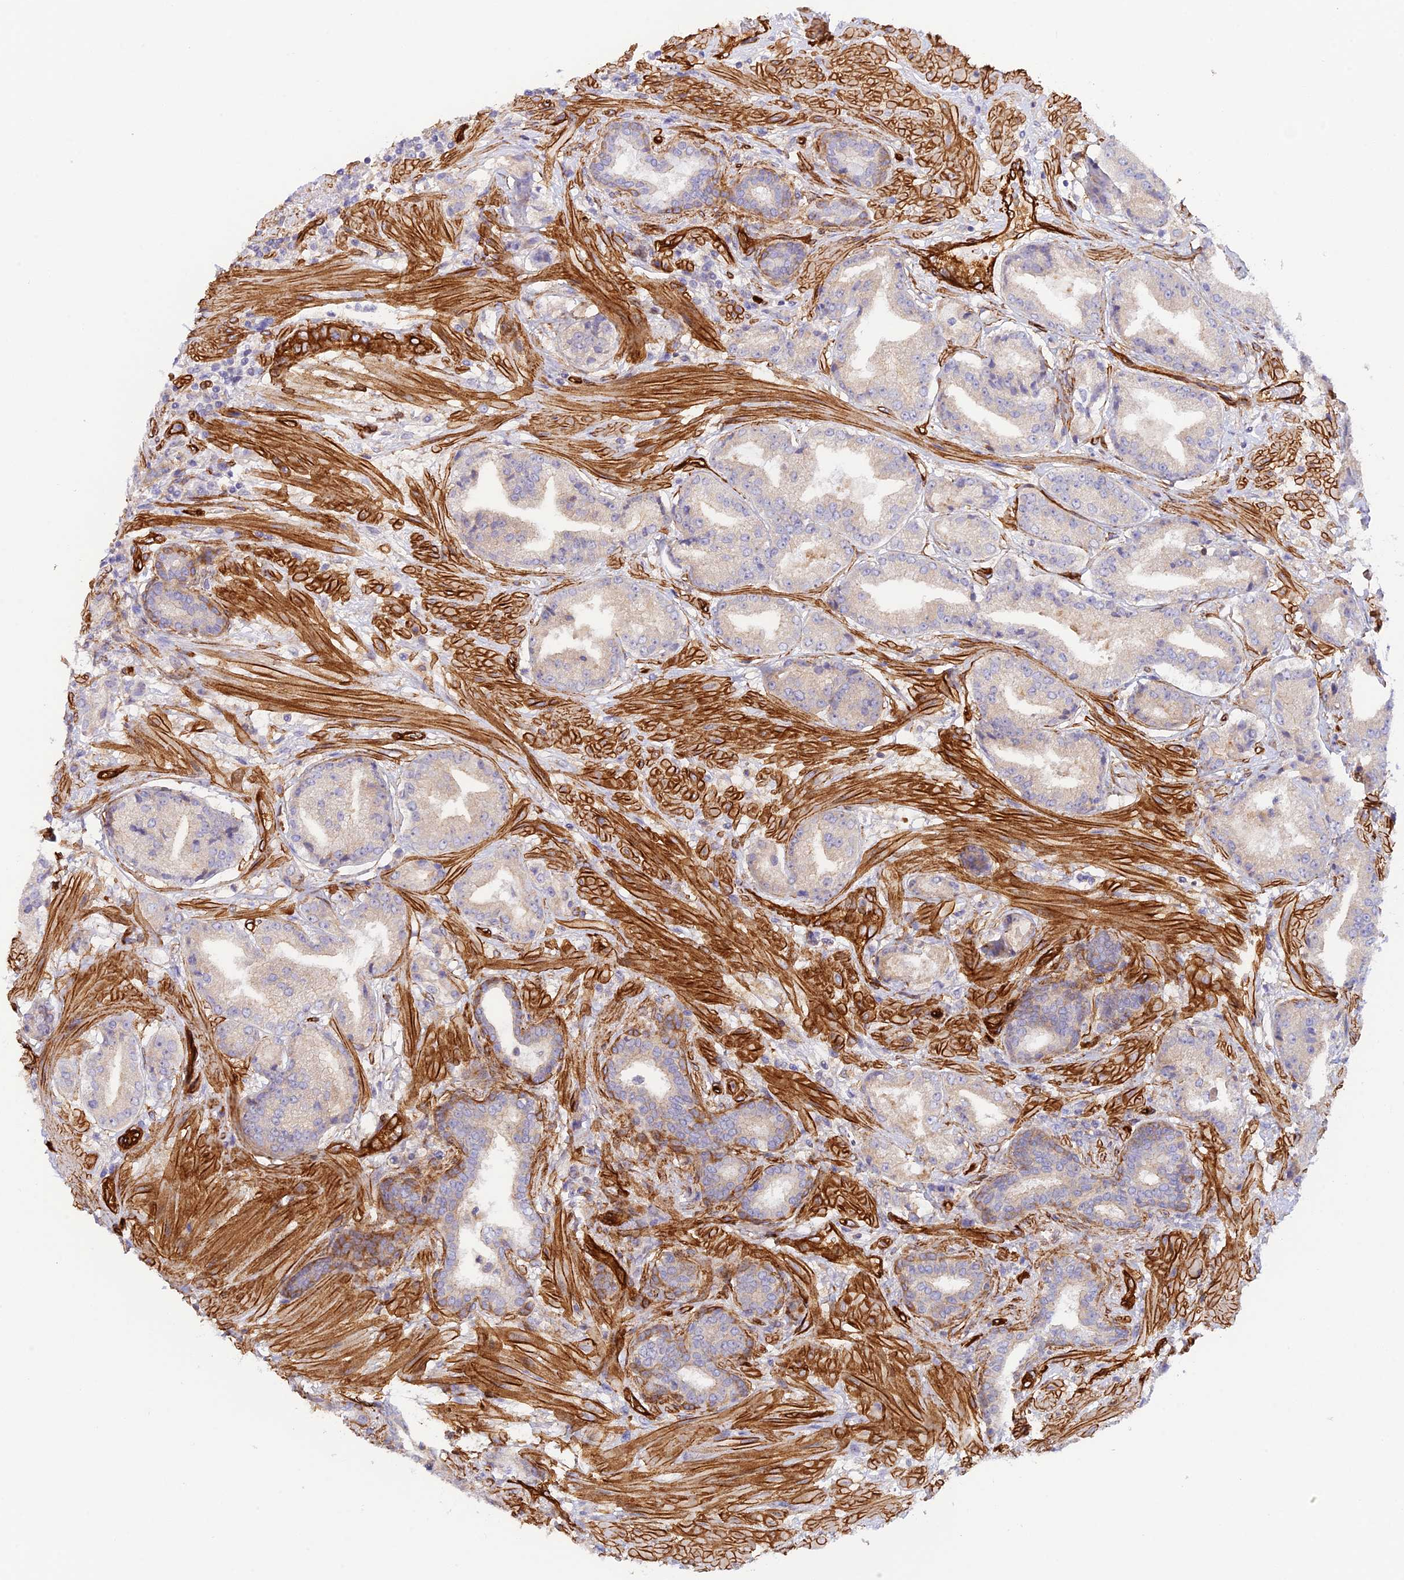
{"staining": {"intensity": "negative", "quantity": "none", "location": "none"}, "tissue": "prostate cancer", "cell_type": "Tumor cells", "image_type": "cancer", "snomed": [{"axis": "morphology", "description": "Adenocarcinoma, High grade"}, {"axis": "topography", "description": "Prostate"}], "caption": "Prostate cancer was stained to show a protein in brown. There is no significant positivity in tumor cells.", "gene": "MYO9A", "patient": {"sex": "male", "age": 63}}